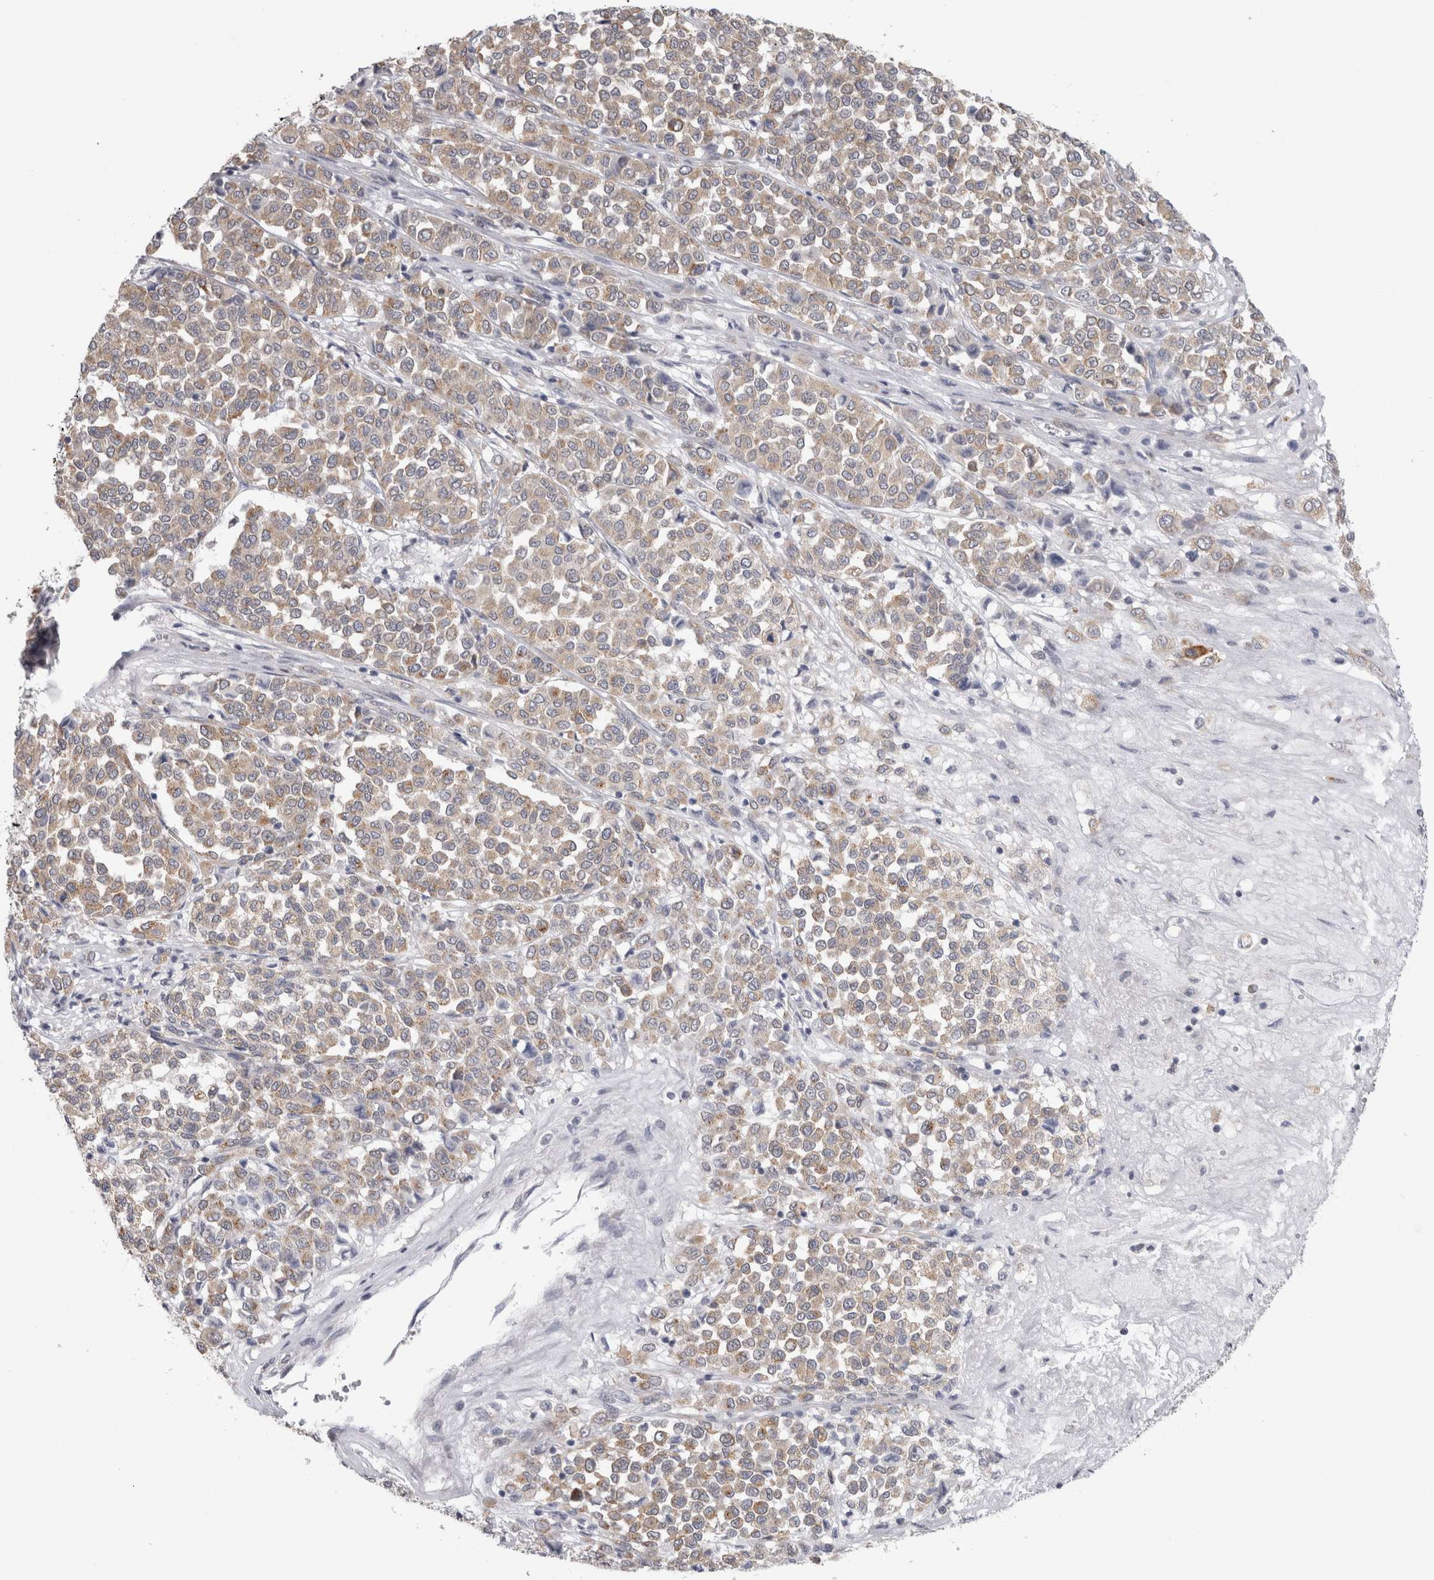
{"staining": {"intensity": "weak", "quantity": ">75%", "location": "cytoplasmic/membranous"}, "tissue": "melanoma", "cell_type": "Tumor cells", "image_type": "cancer", "snomed": [{"axis": "morphology", "description": "Malignant melanoma, Metastatic site"}, {"axis": "topography", "description": "Pancreas"}], "caption": "IHC micrograph of neoplastic tissue: malignant melanoma (metastatic site) stained using immunohistochemistry (IHC) demonstrates low levels of weak protein expression localized specifically in the cytoplasmic/membranous of tumor cells, appearing as a cytoplasmic/membranous brown color.", "gene": "TMEM242", "patient": {"sex": "female", "age": 30}}